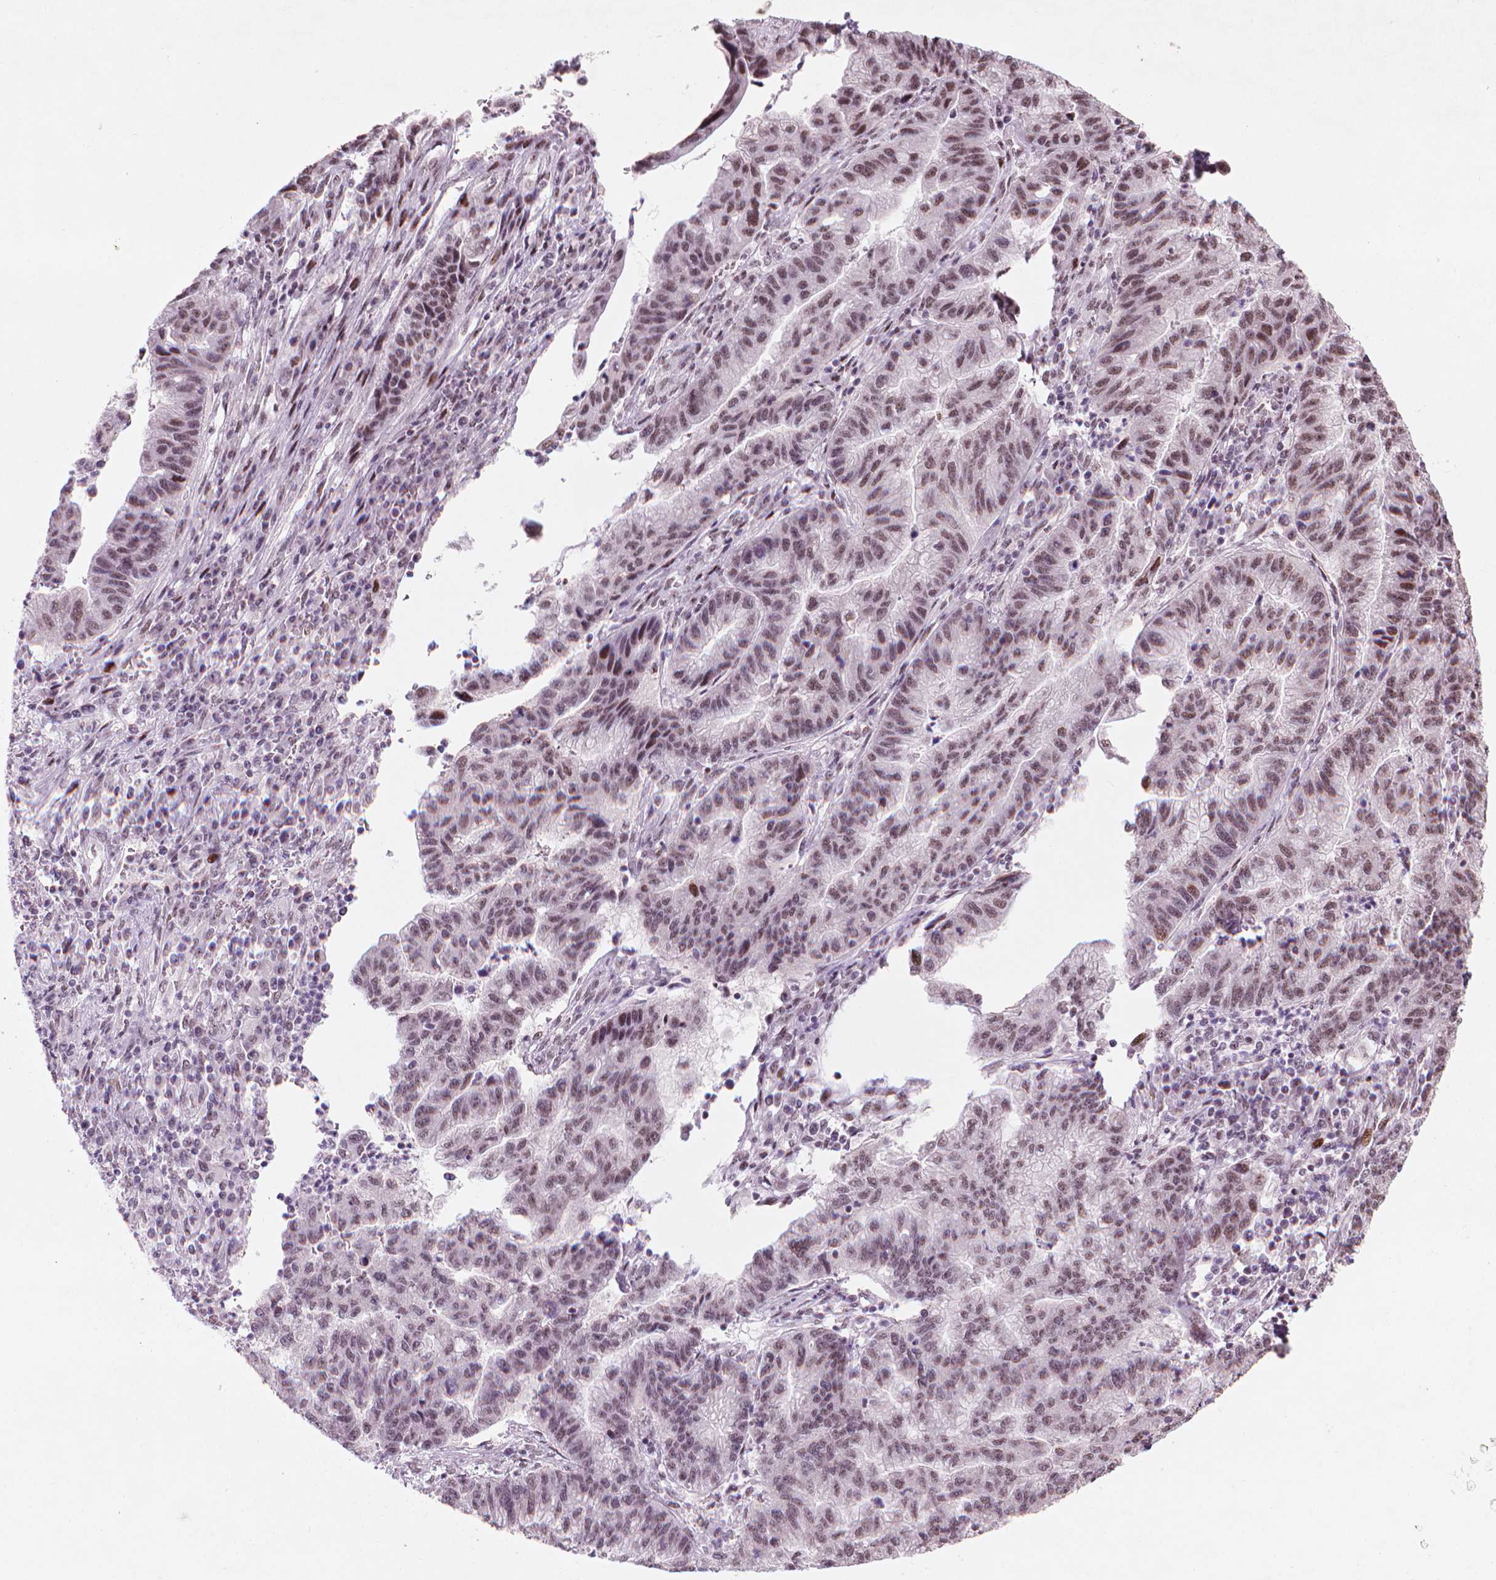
{"staining": {"intensity": "moderate", "quantity": "25%-75%", "location": "nuclear"}, "tissue": "stomach cancer", "cell_type": "Tumor cells", "image_type": "cancer", "snomed": [{"axis": "morphology", "description": "Adenocarcinoma, NOS"}, {"axis": "topography", "description": "Stomach"}], "caption": "The immunohistochemical stain labels moderate nuclear positivity in tumor cells of stomach cancer (adenocarcinoma) tissue.", "gene": "HES7", "patient": {"sex": "male", "age": 83}}